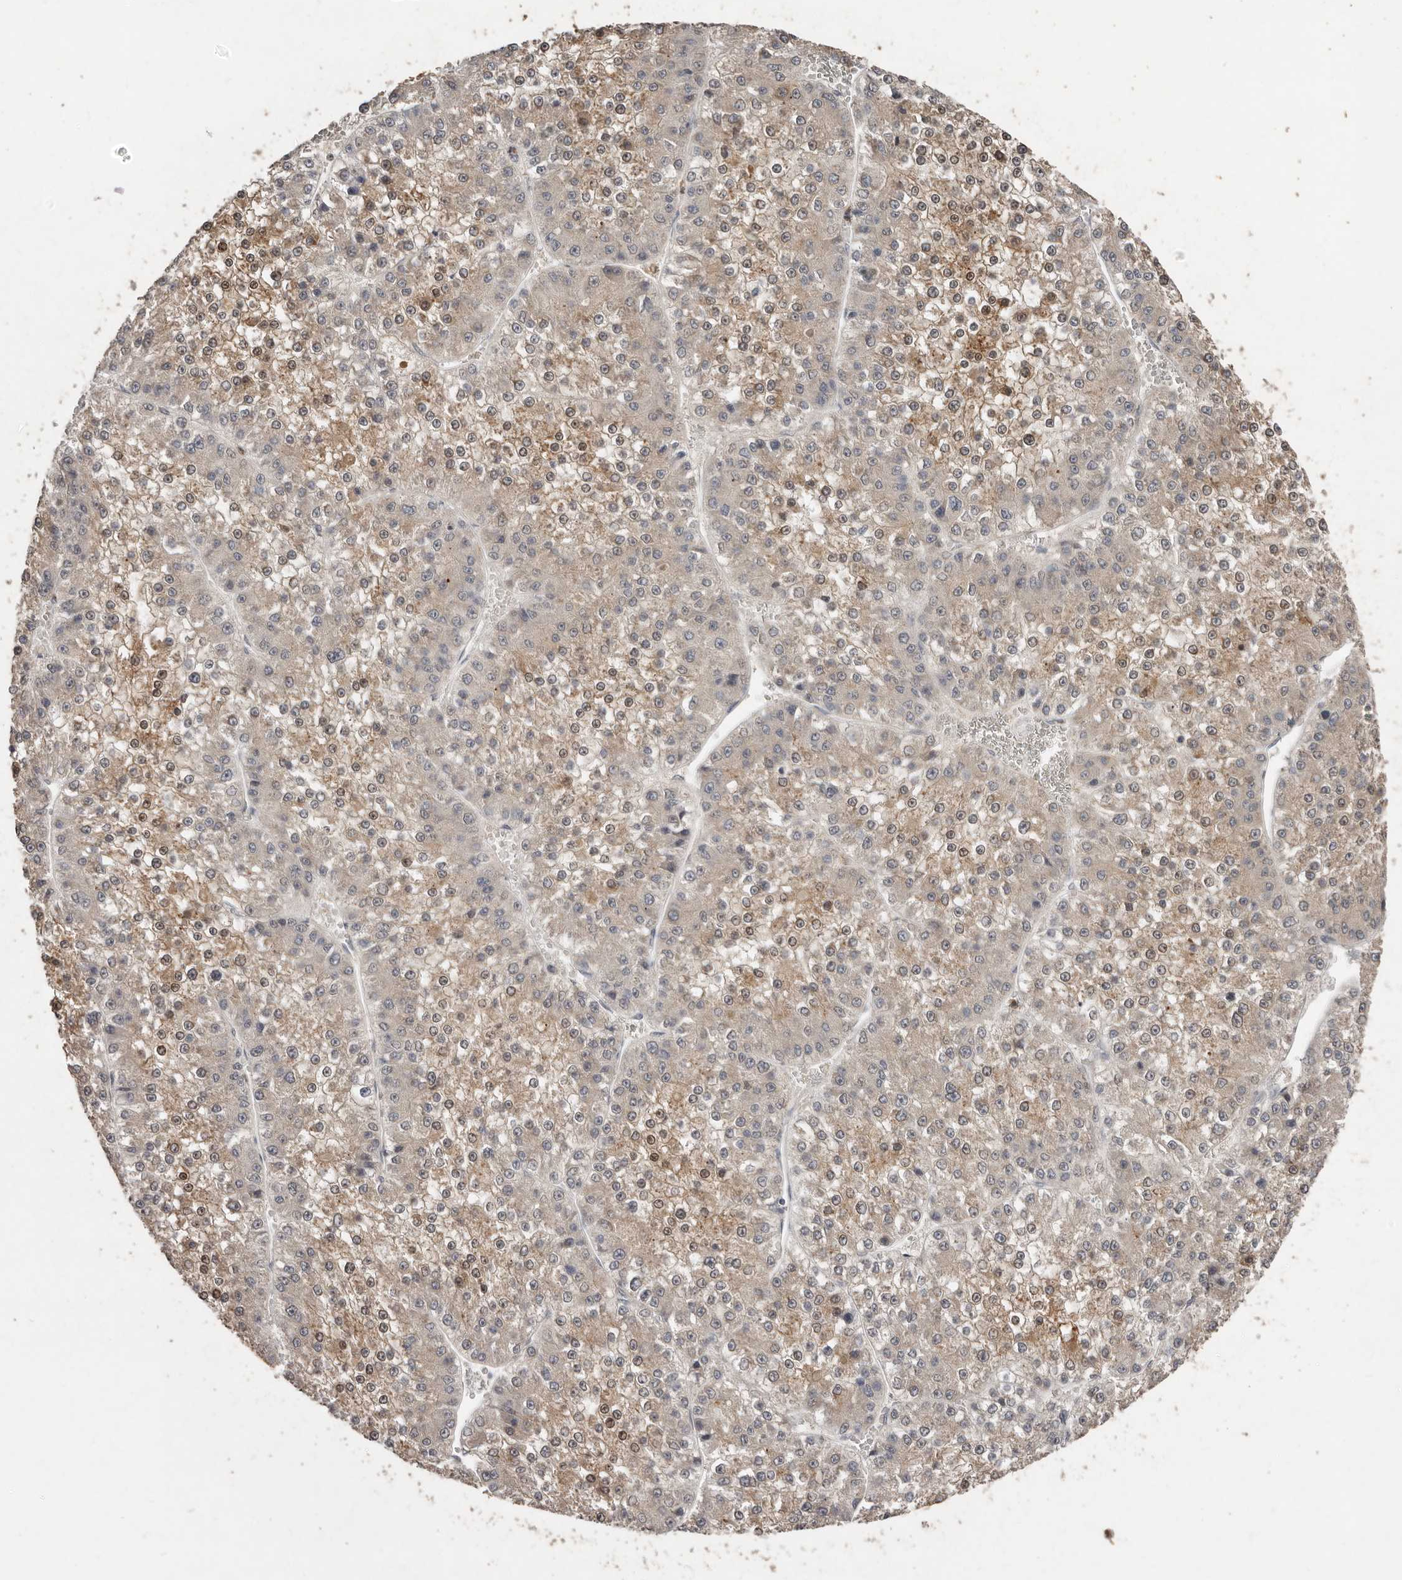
{"staining": {"intensity": "moderate", "quantity": "25%-75%", "location": "cytoplasmic/membranous"}, "tissue": "liver cancer", "cell_type": "Tumor cells", "image_type": "cancer", "snomed": [{"axis": "morphology", "description": "Carcinoma, Hepatocellular, NOS"}, {"axis": "topography", "description": "Liver"}], "caption": "This is an image of IHC staining of liver cancer (hepatocellular carcinoma), which shows moderate positivity in the cytoplasmic/membranous of tumor cells.", "gene": "SULT1E1", "patient": {"sex": "female", "age": 73}}